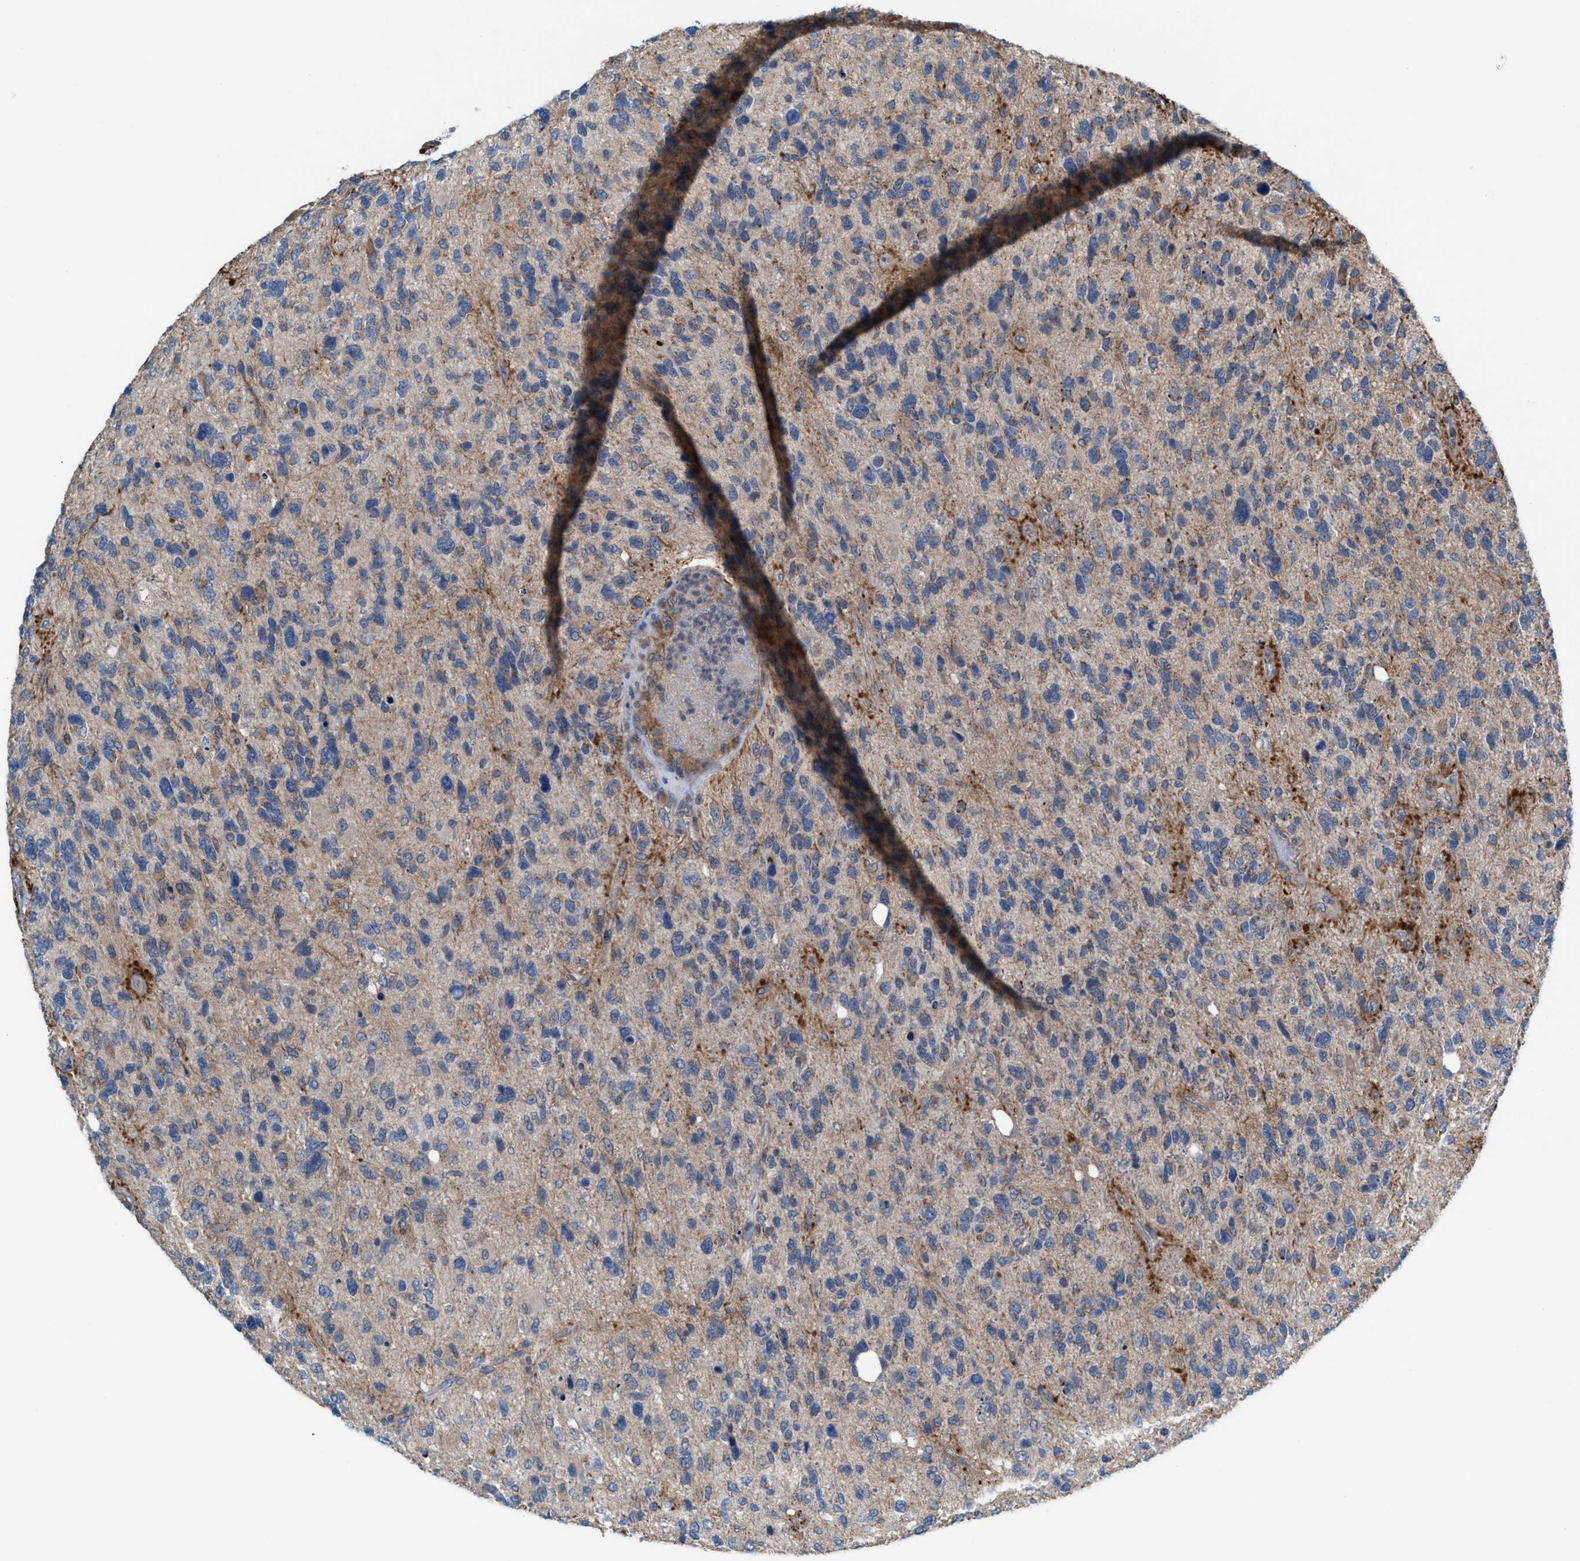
{"staining": {"intensity": "weak", "quantity": "25%-75%", "location": "cytoplasmic/membranous"}, "tissue": "glioma", "cell_type": "Tumor cells", "image_type": "cancer", "snomed": [{"axis": "morphology", "description": "Glioma, malignant, High grade"}, {"axis": "topography", "description": "Brain"}], "caption": "Immunohistochemistry staining of malignant glioma (high-grade), which demonstrates low levels of weak cytoplasmic/membranous positivity in approximately 25%-75% of tumor cells indicating weak cytoplasmic/membranous protein expression. The staining was performed using DAB (brown) for protein detection and nuclei were counterstained in hematoxylin (blue).", "gene": "MRM1", "patient": {"sex": "female", "age": 58}}